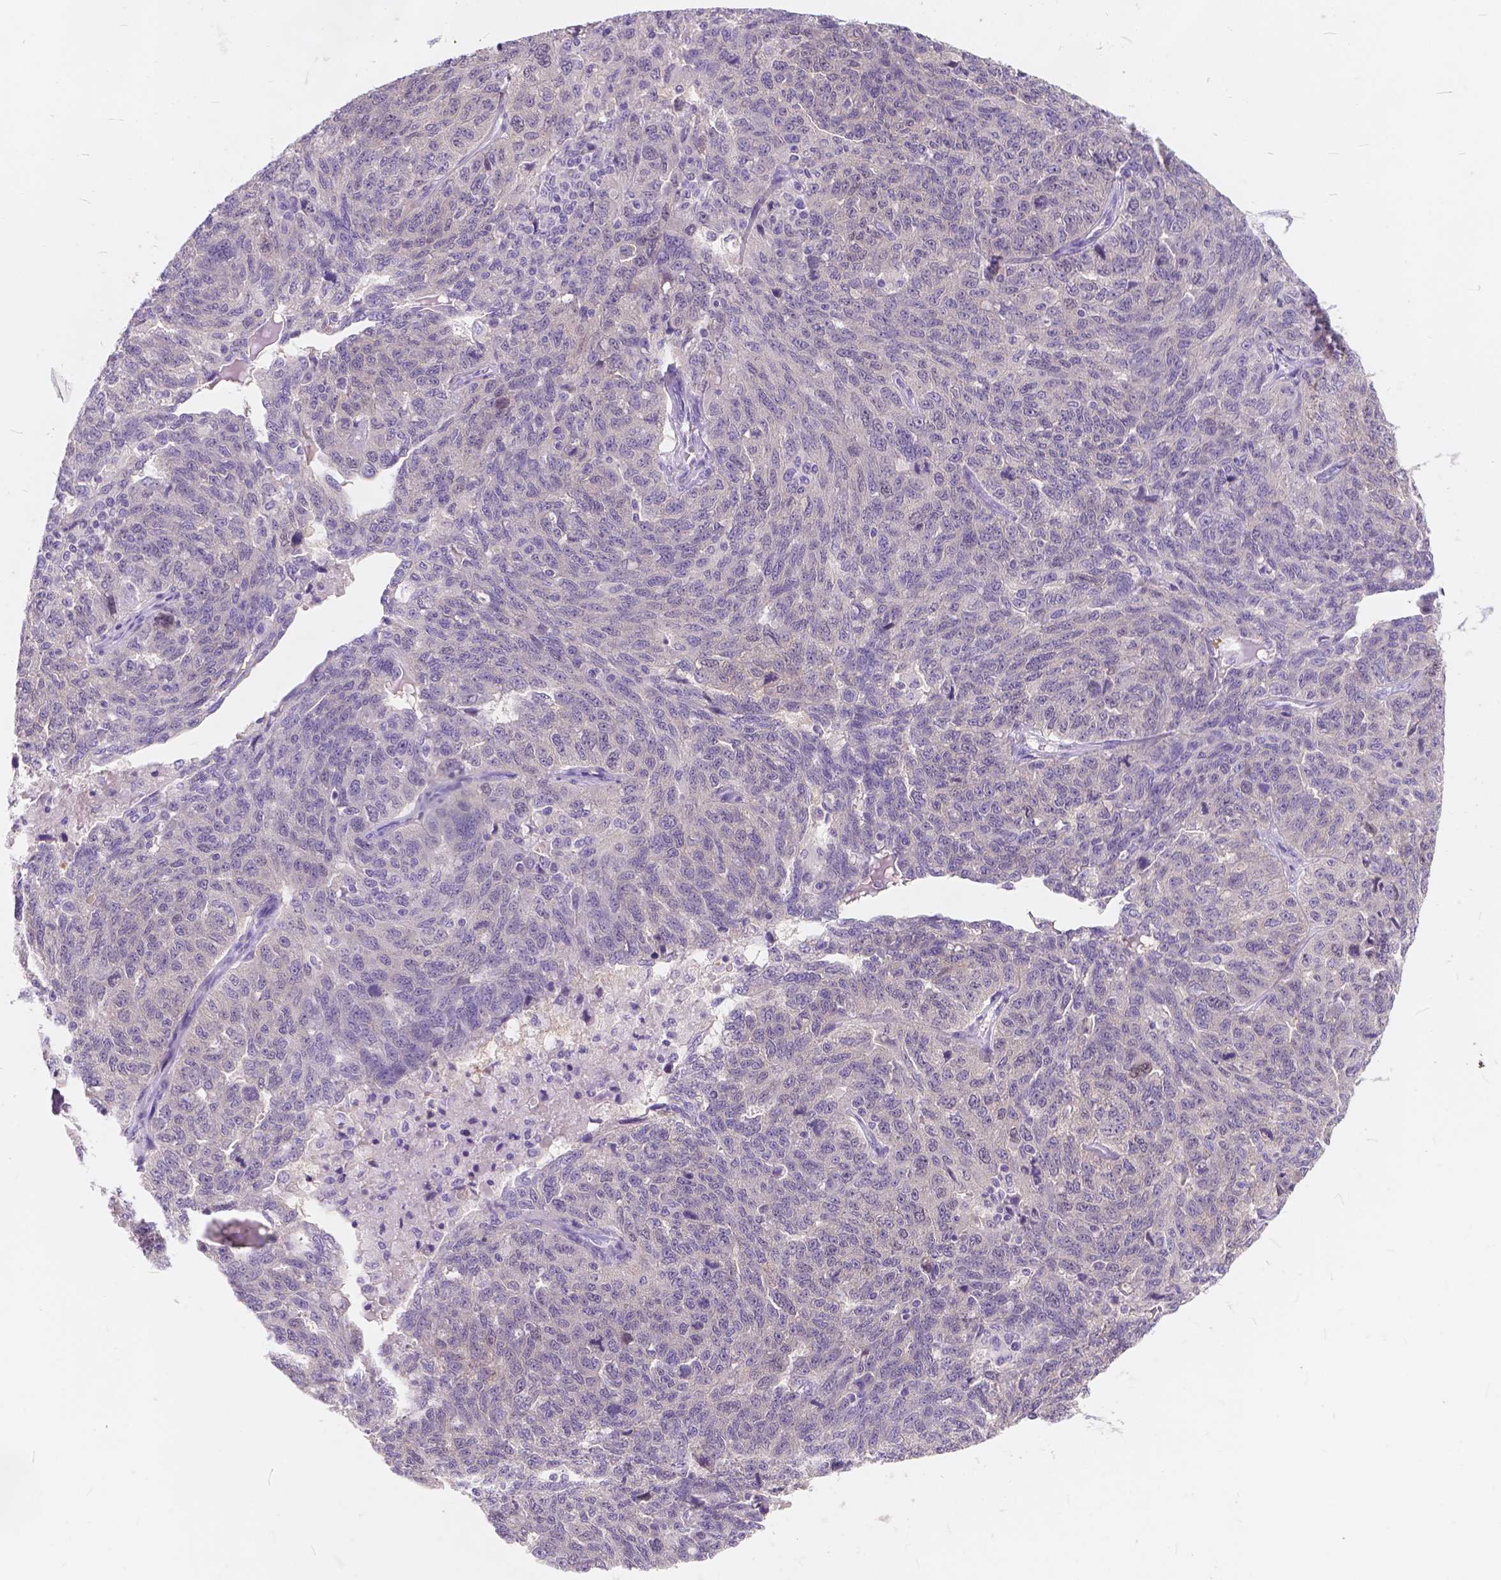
{"staining": {"intensity": "negative", "quantity": "none", "location": "none"}, "tissue": "ovarian cancer", "cell_type": "Tumor cells", "image_type": "cancer", "snomed": [{"axis": "morphology", "description": "Cystadenocarcinoma, serous, NOS"}, {"axis": "topography", "description": "Ovary"}], "caption": "High magnification brightfield microscopy of serous cystadenocarcinoma (ovarian) stained with DAB (3,3'-diaminobenzidine) (brown) and counterstained with hematoxylin (blue): tumor cells show no significant staining.", "gene": "PEX11G", "patient": {"sex": "female", "age": 71}}